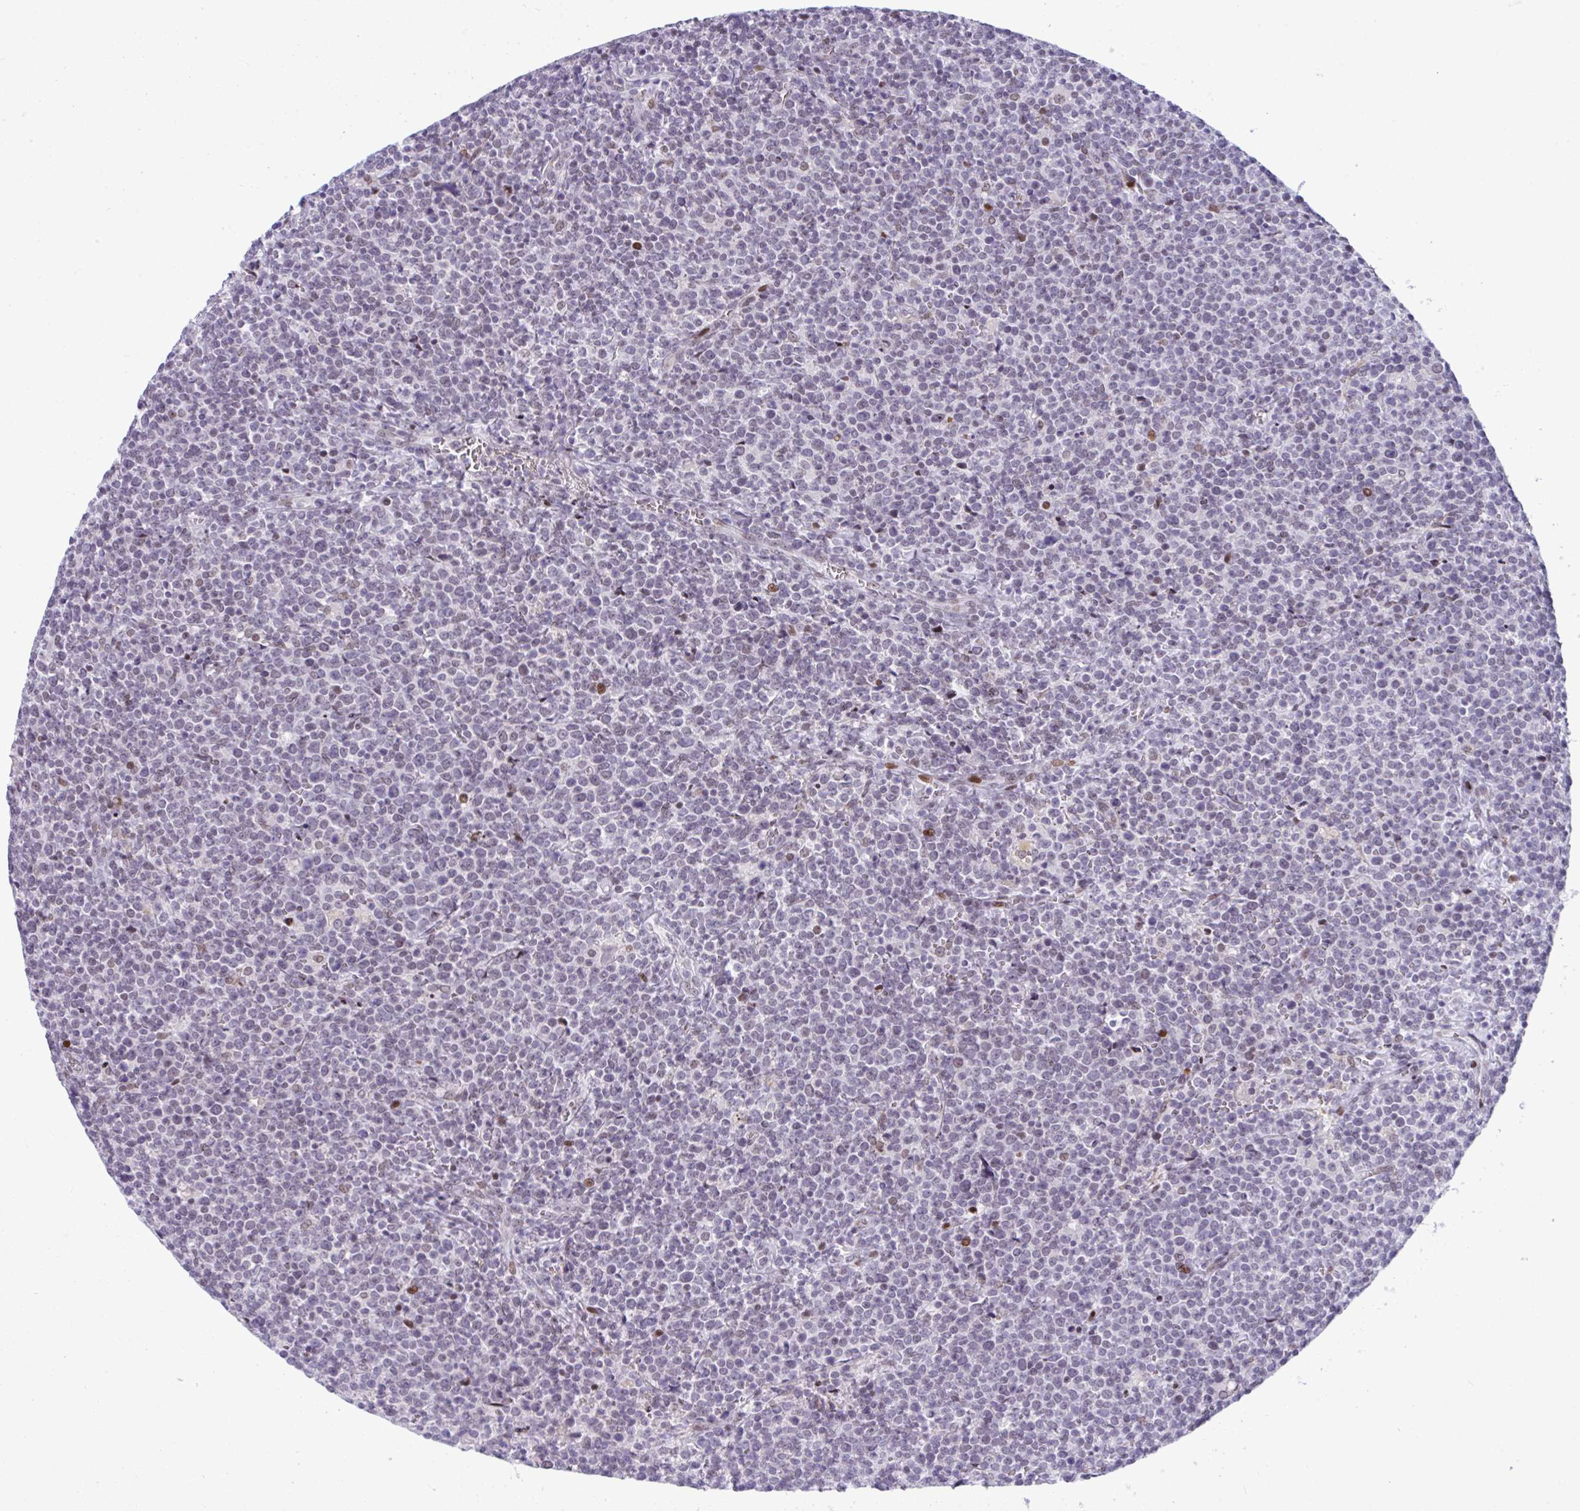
{"staining": {"intensity": "negative", "quantity": "none", "location": "none"}, "tissue": "lymphoma", "cell_type": "Tumor cells", "image_type": "cancer", "snomed": [{"axis": "morphology", "description": "Malignant lymphoma, non-Hodgkin's type, High grade"}, {"axis": "topography", "description": "Lymph node"}], "caption": "Immunohistochemistry (IHC) of high-grade malignant lymphoma, non-Hodgkin's type reveals no positivity in tumor cells. (Stains: DAB (3,3'-diaminobenzidine) immunohistochemistry (IHC) with hematoxylin counter stain, Microscopy: brightfield microscopy at high magnification).", "gene": "ZFHX3", "patient": {"sex": "male", "age": 61}}